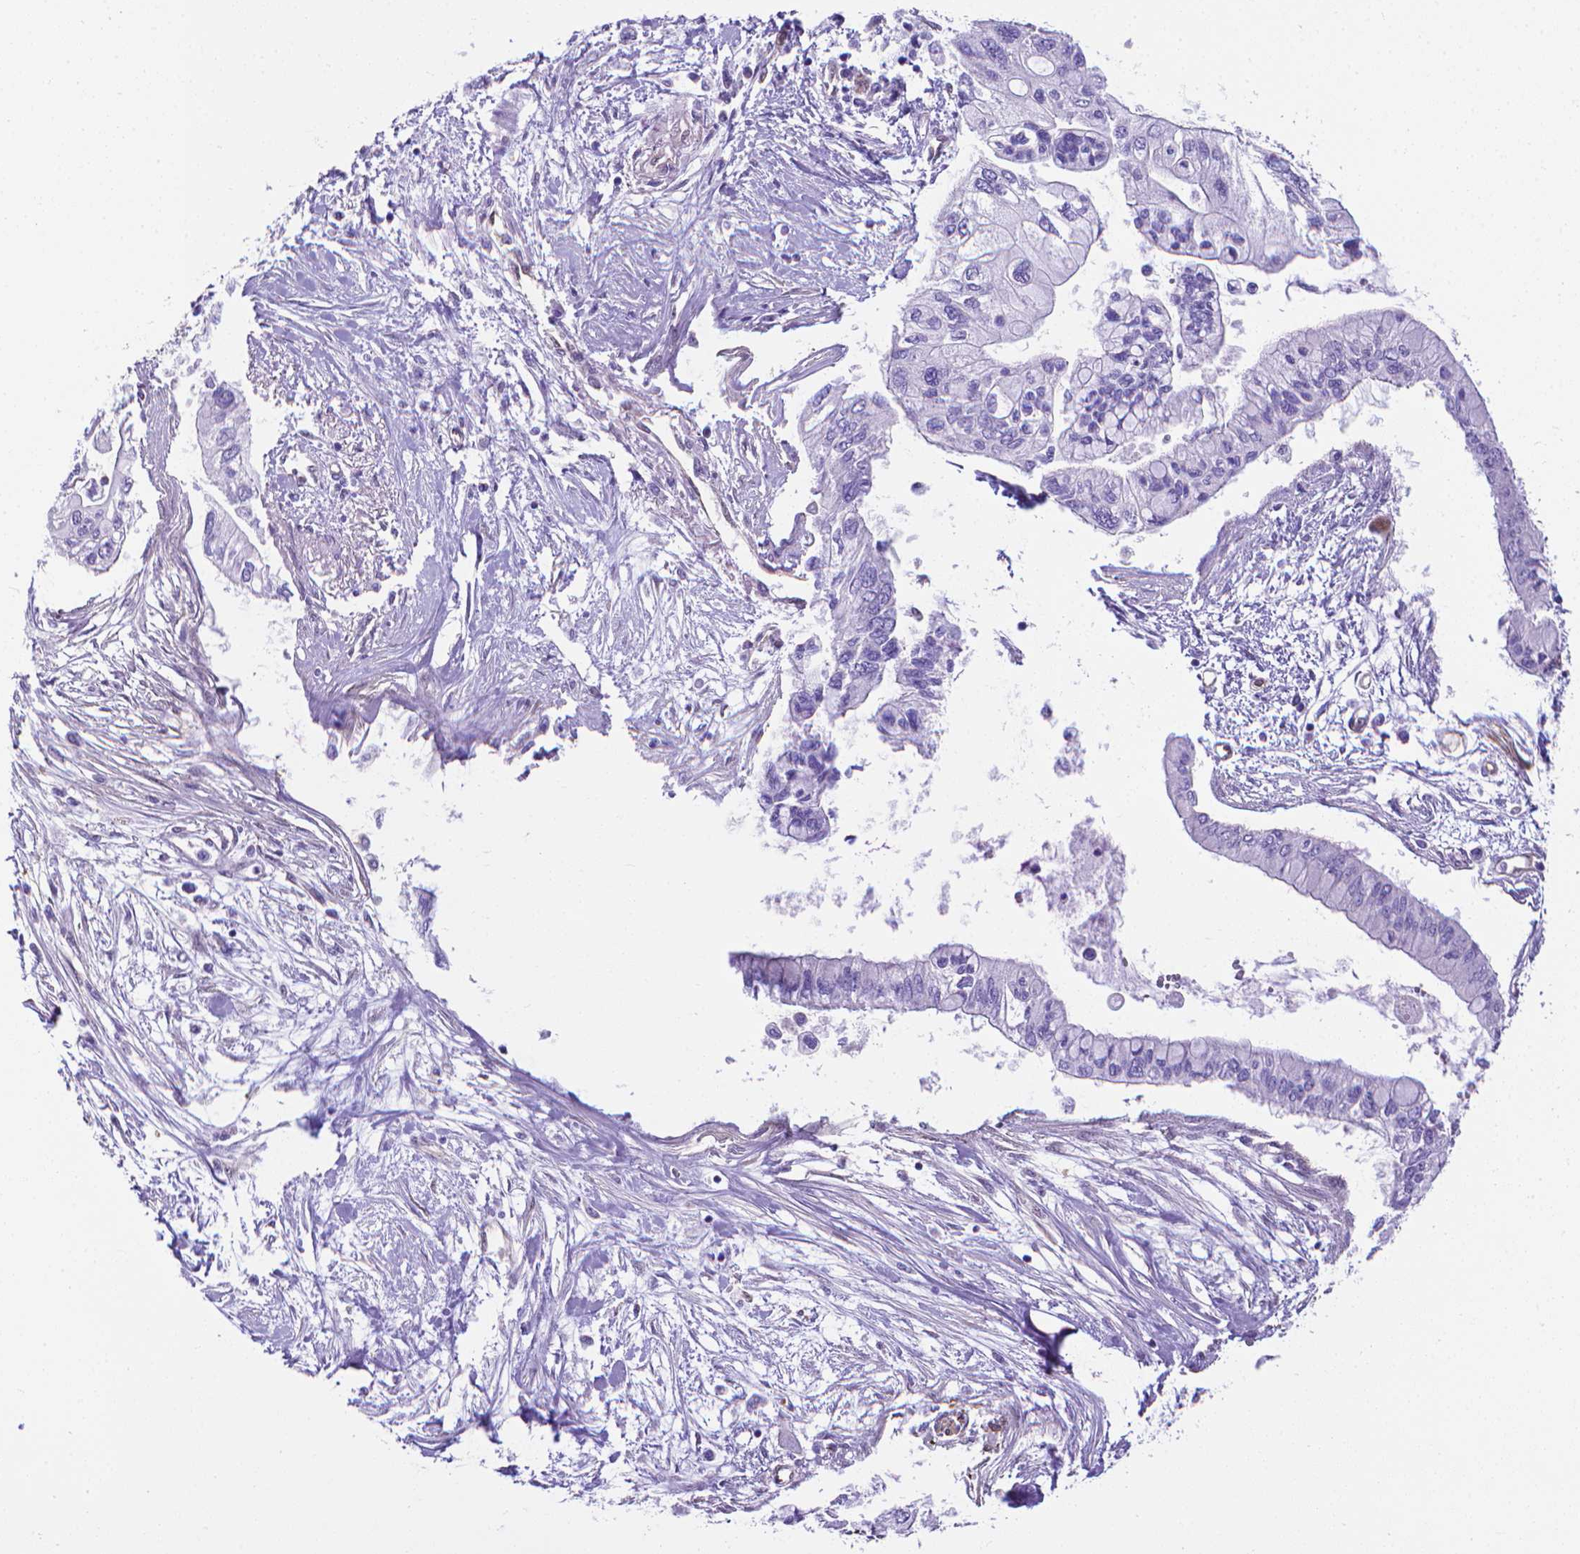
{"staining": {"intensity": "negative", "quantity": "none", "location": "none"}, "tissue": "pancreatic cancer", "cell_type": "Tumor cells", "image_type": "cancer", "snomed": [{"axis": "morphology", "description": "Adenocarcinoma, NOS"}, {"axis": "topography", "description": "Pancreas"}], "caption": "Immunohistochemical staining of human adenocarcinoma (pancreatic) shows no significant staining in tumor cells.", "gene": "CLIC4", "patient": {"sex": "female", "age": 77}}